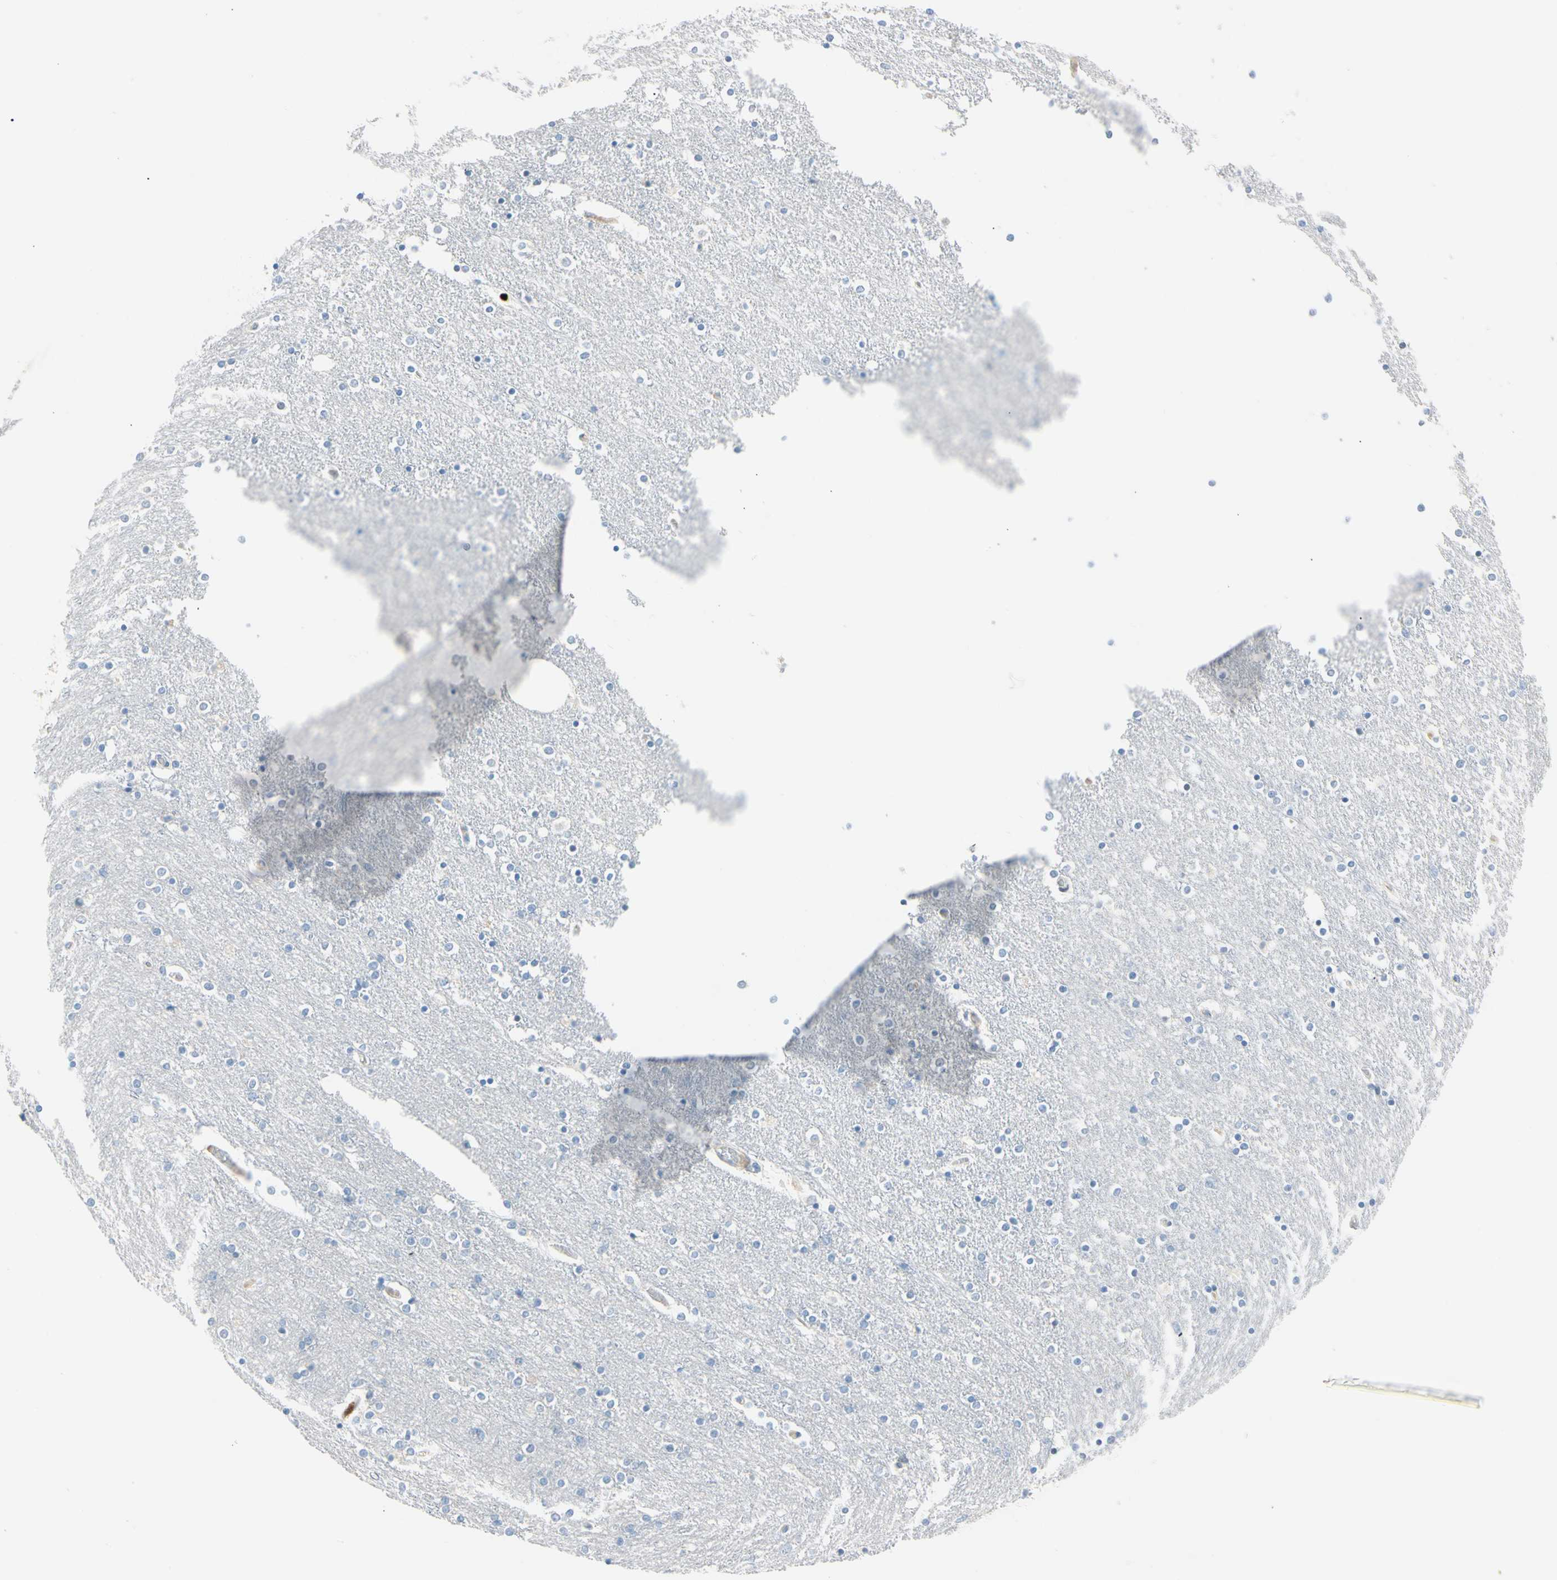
{"staining": {"intensity": "weak", "quantity": "<25%", "location": "cytoplasmic/membranous"}, "tissue": "caudate", "cell_type": "Glial cells", "image_type": "normal", "snomed": [{"axis": "morphology", "description": "Normal tissue, NOS"}, {"axis": "topography", "description": "Lateral ventricle wall"}], "caption": "Immunohistochemical staining of unremarkable caudate shows no significant expression in glial cells.", "gene": "TRAF5", "patient": {"sex": "female", "age": 54}}